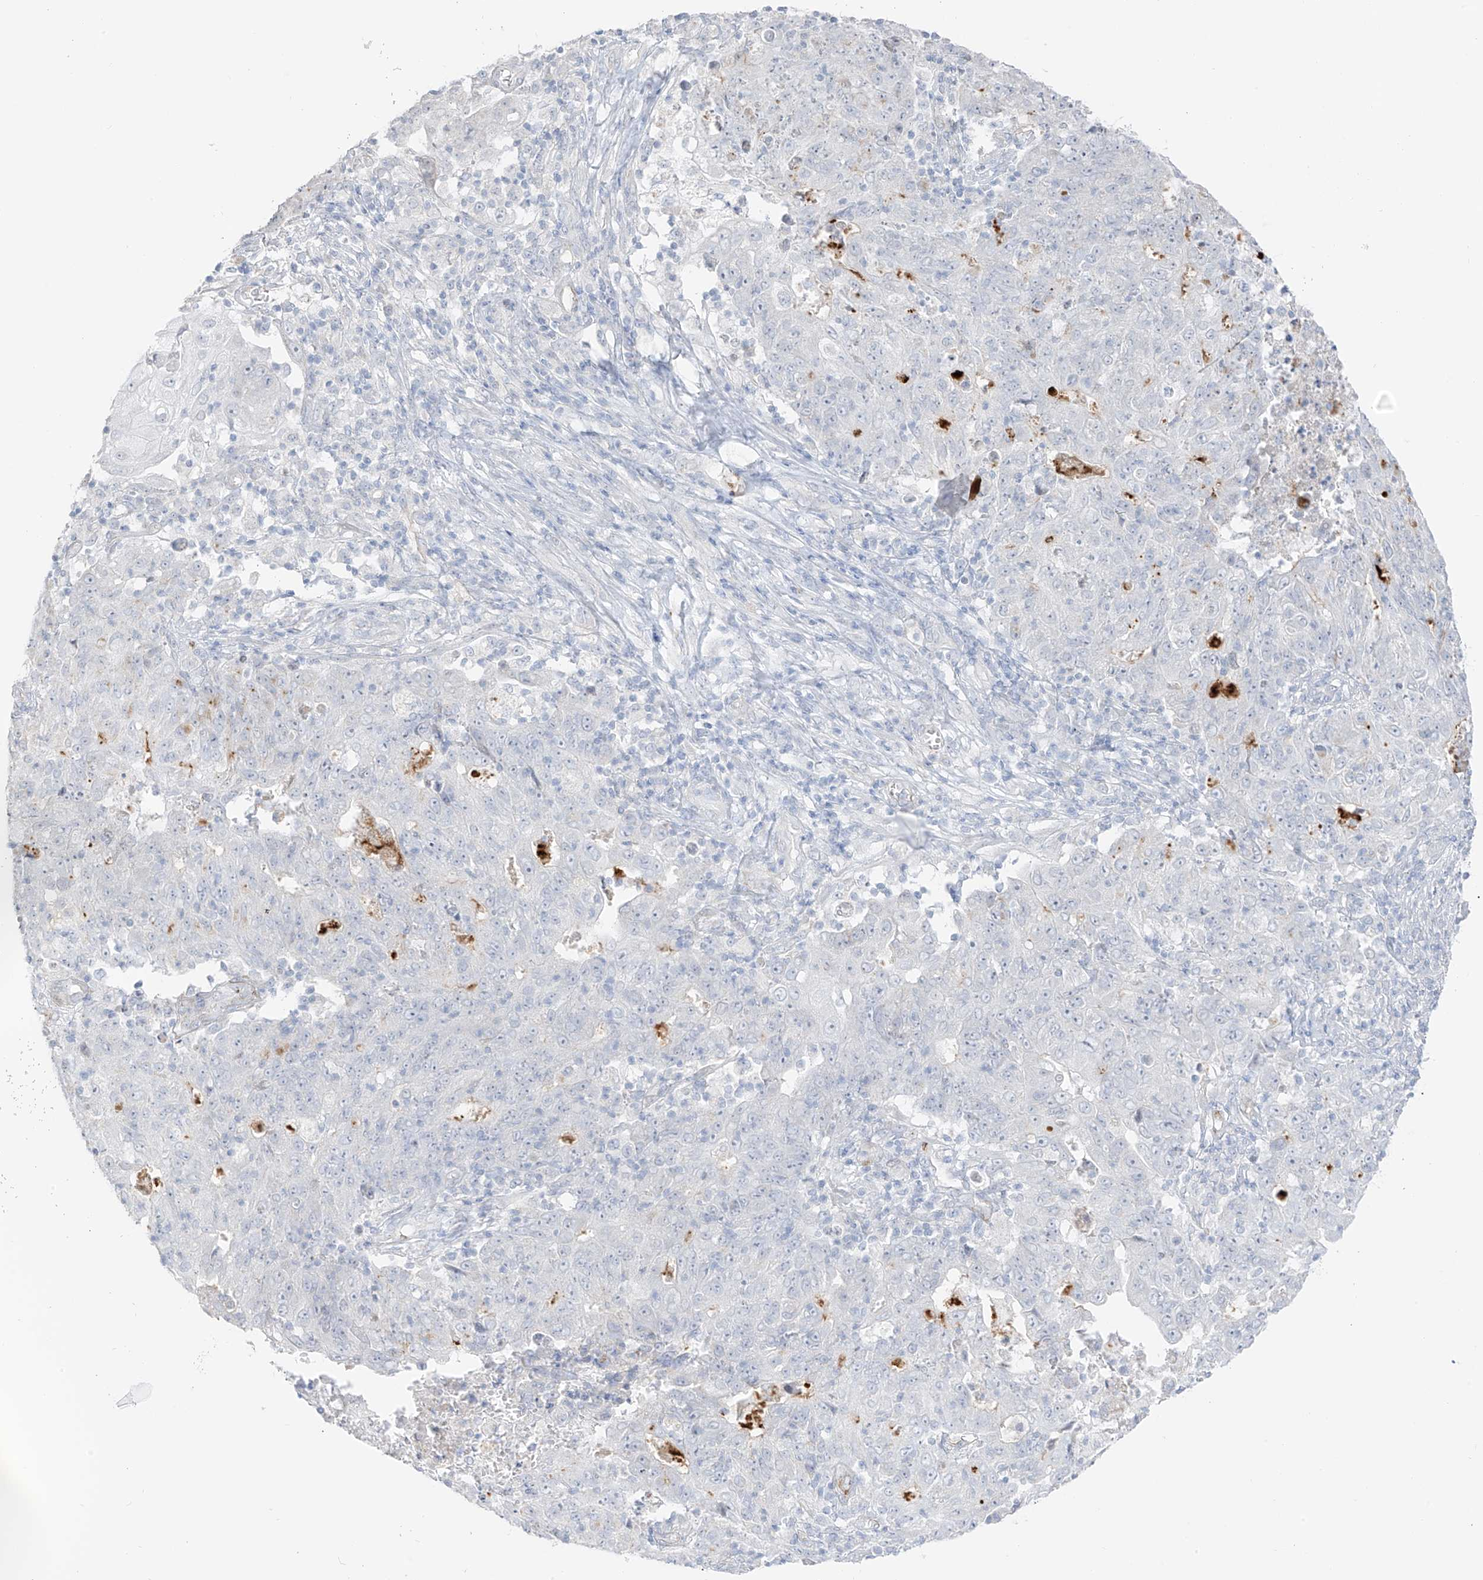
{"staining": {"intensity": "negative", "quantity": "none", "location": "none"}, "tissue": "ovarian cancer", "cell_type": "Tumor cells", "image_type": "cancer", "snomed": [{"axis": "morphology", "description": "Carcinoma, endometroid"}, {"axis": "topography", "description": "Ovary"}], "caption": "Photomicrograph shows no significant protein staining in tumor cells of endometroid carcinoma (ovarian).", "gene": "C11orf87", "patient": {"sex": "female", "age": 42}}